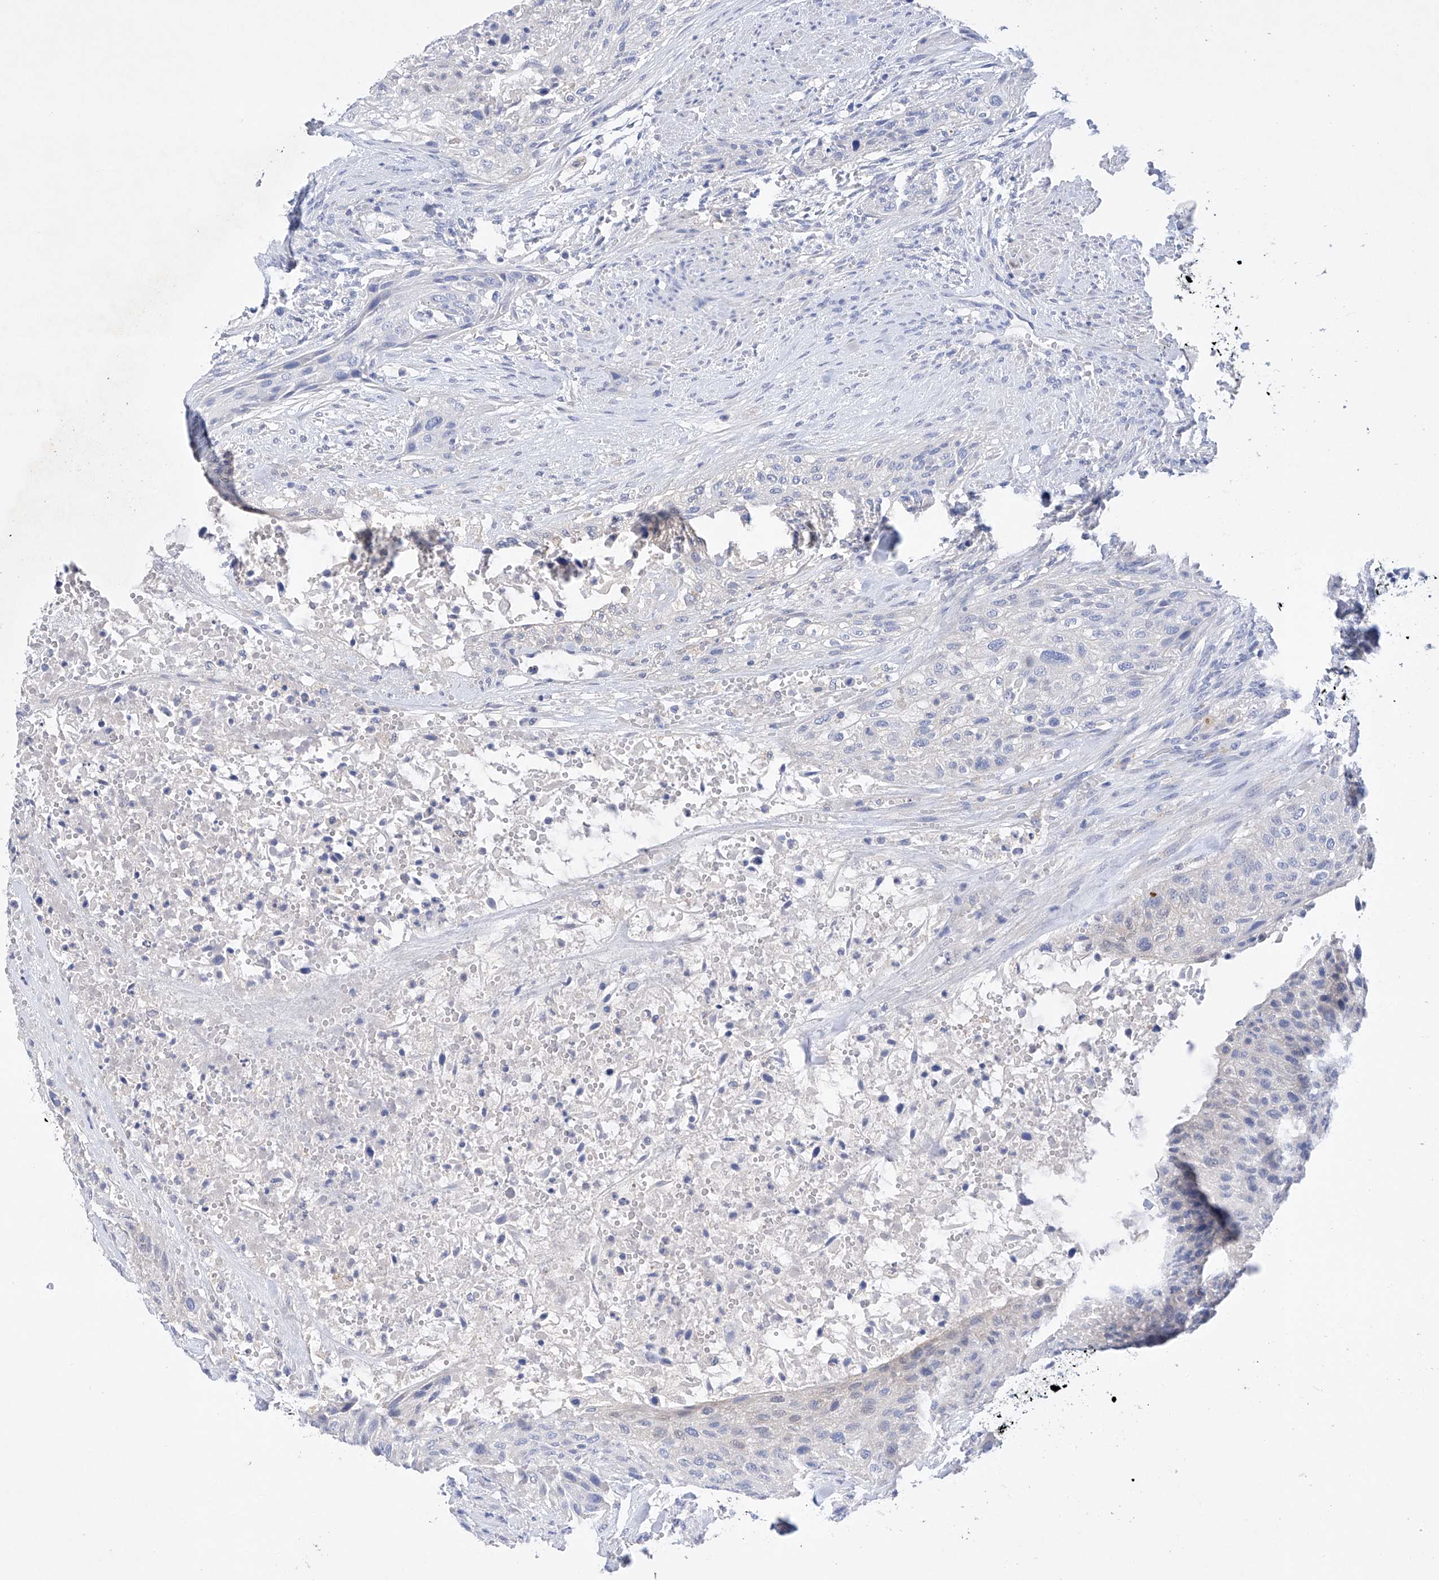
{"staining": {"intensity": "negative", "quantity": "none", "location": "none"}, "tissue": "urothelial cancer", "cell_type": "Tumor cells", "image_type": "cancer", "snomed": [{"axis": "morphology", "description": "Urothelial carcinoma, High grade"}, {"axis": "topography", "description": "Urinary bladder"}], "caption": "Immunohistochemical staining of human urothelial carcinoma (high-grade) demonstrates no significant positivity in tumor cells.", "gene": "LURAP1", "patient": {"sex": "male", "age": 35}}